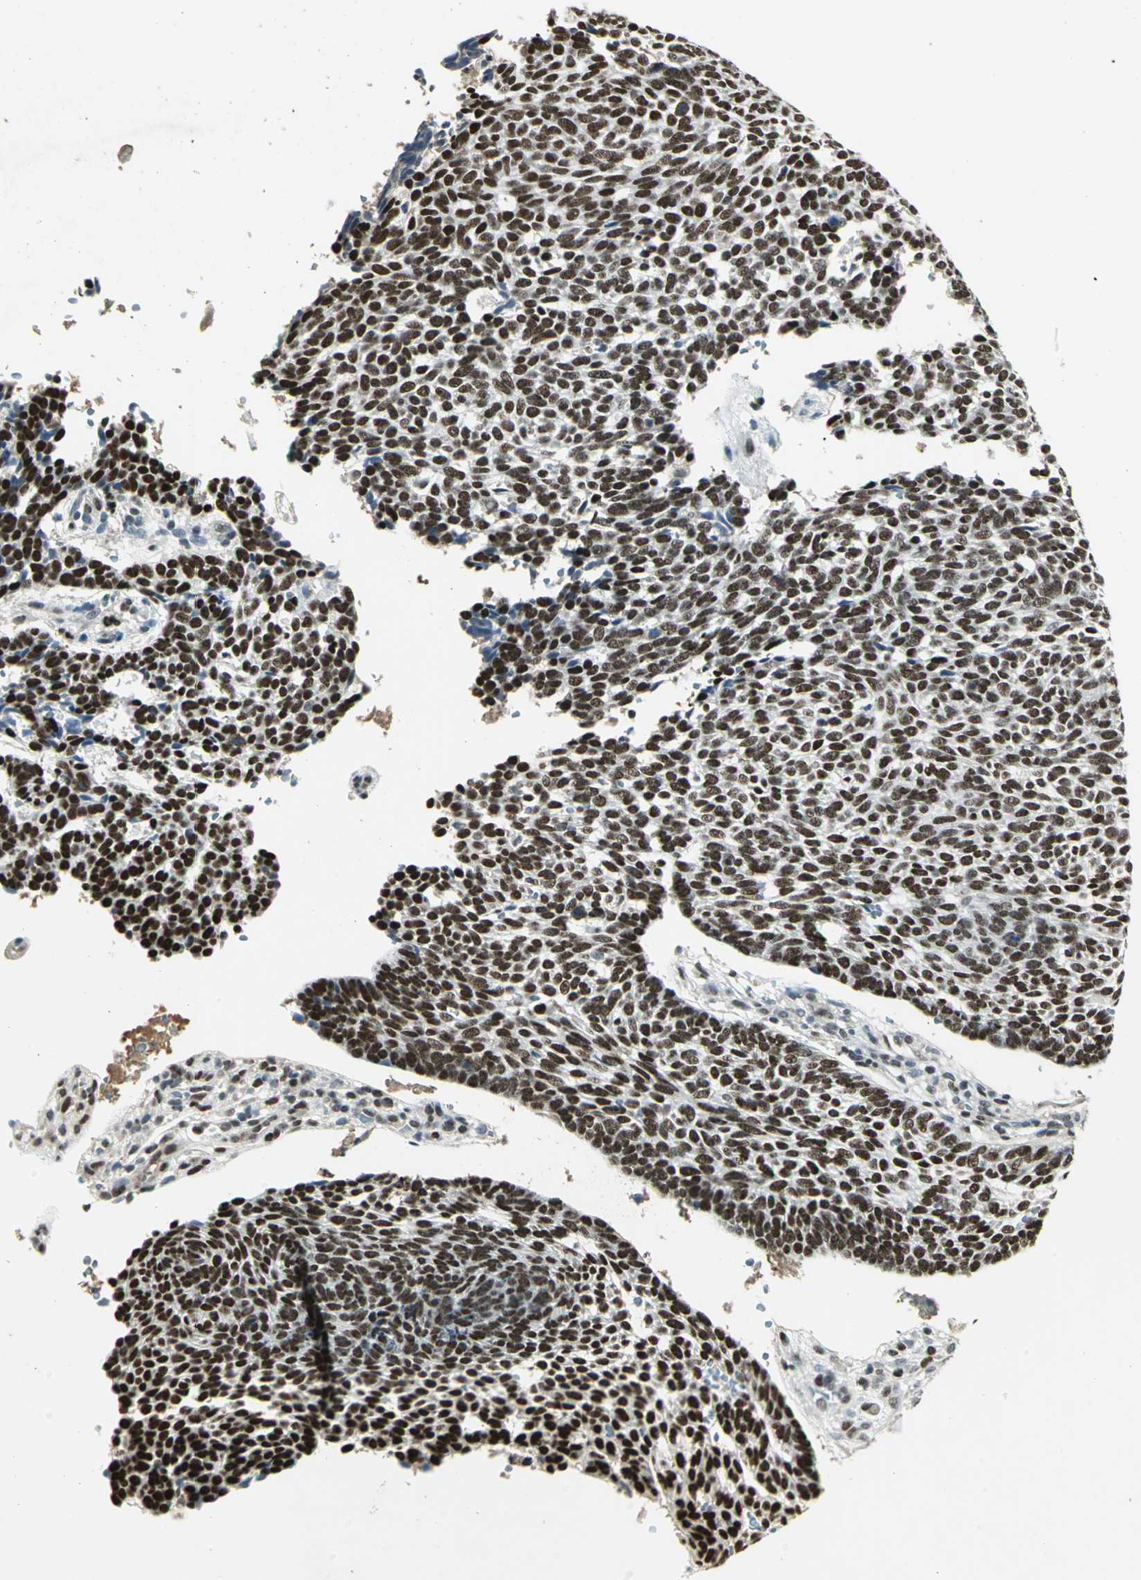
{"staining": {"intensity": "strong", "quantity": ">75%", "location": "nuclear"}, "tissue": "skin cancer", "cell_type": "Tumor cells", "image_type": "cancer", "snomed": [{"axis": "morphology", "description": "Normal tissue, NOS"}, {"axis": "morphology", "description": "Basal cell carcinoma"}, {"axis": "topography", "description": "Skin"}], "caption": "Skin basal cell carcinoma stained for a protein reveals strong nuclear positivity in tumor cells.", "gene": "AK6", "patient": {"sex": "male", "age": 87}}